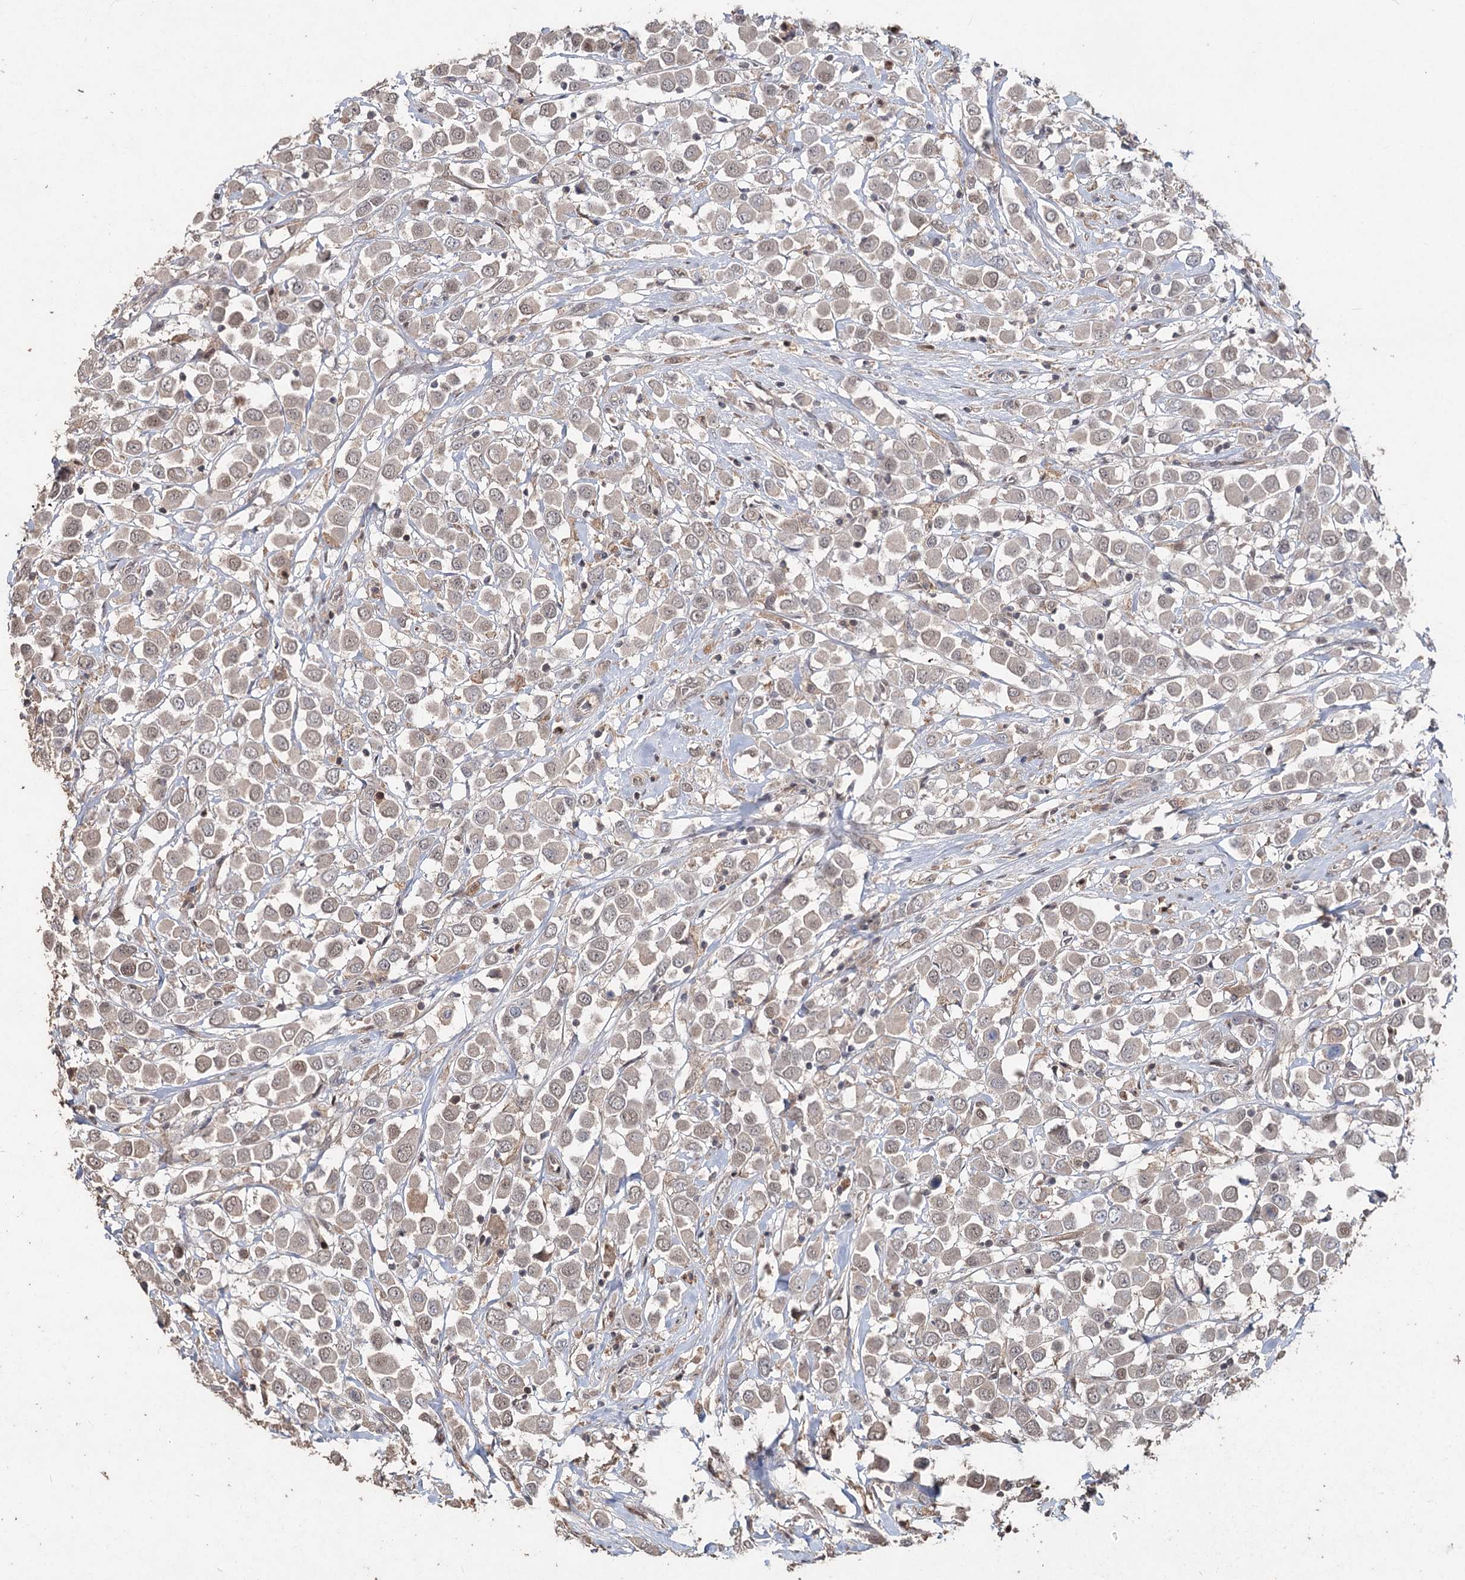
{"staining": {"intensity": "weak", "quantity": "<25%", "location": "nuclear"}, "tissue": "breast cancer", "cell_type": "Tumor cells", "image_type": "cancer", "snomed": [{"axis": "morphology", "description": "Duct carcinoma"}, {"axis": "topography", "description": "Breast"}], "caption": "An IHC micrograph of breast cancer (infiltrating ductal carcinoma) is shown. There is no staining in tumor cells of breast cancer (infiltrating ductal carcinoma).", "gene": "FBXO7", "patient": {"sex": "female", "age": 61}}